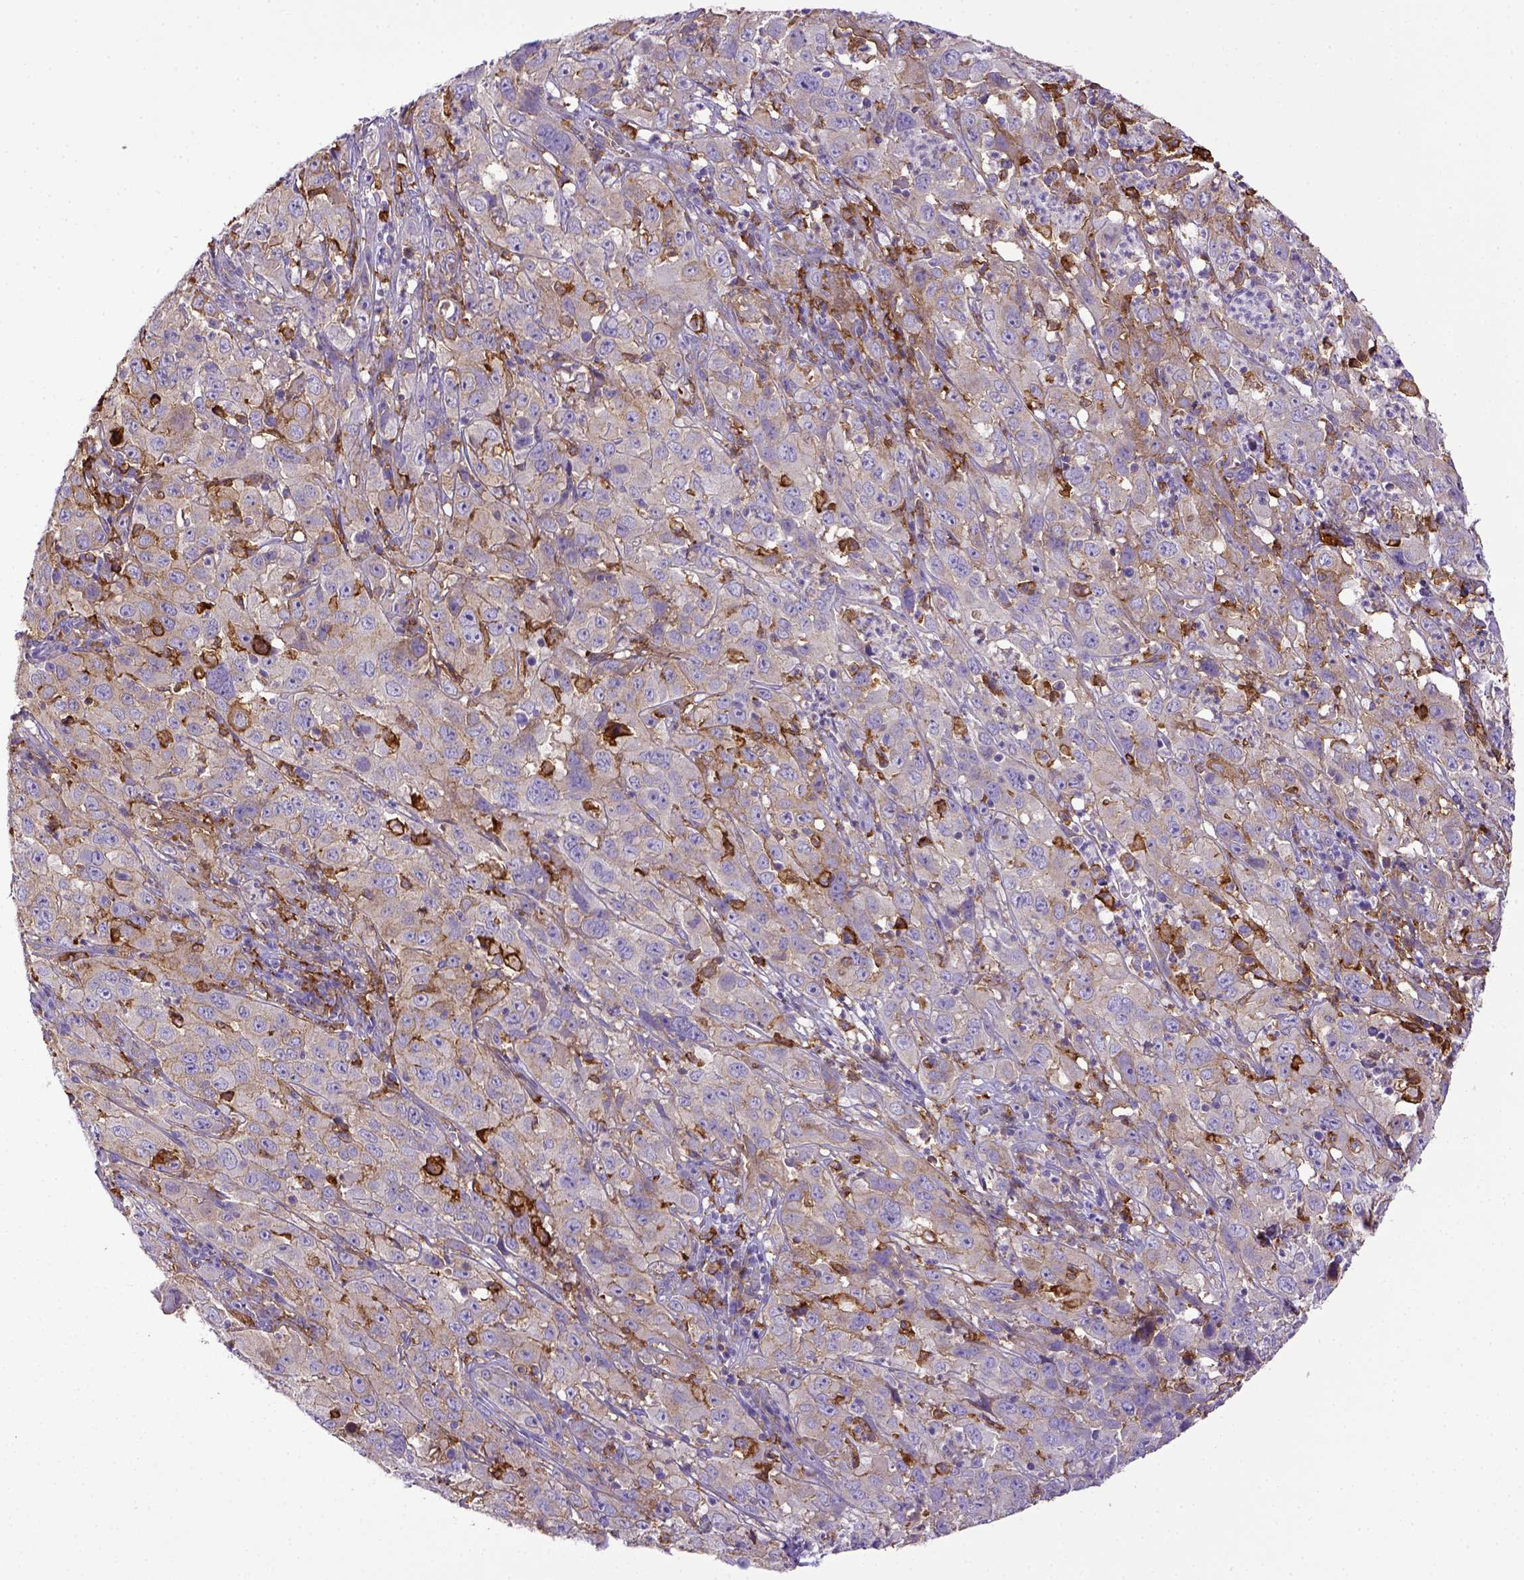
{"staining": {"intensity": "negative", "quantity": "none", "location": "none"}, "tissue": "cervical cancer", "cell_type": "Tumor cells", "image_type": "cancer", "snomed": [{"axis": "morphology", "description": "Squamous cell carcinoma, NOS"}, {"axis": "topography", "description": "Cervix"}], "caption": "A high-resolution photomicrograph shows immunohistochemistry staining of cervical squamous cell carcinoma, which displays no significant expression in tumor cells.", "gene": "CD40", "patient": {"sex": "female", "age": 32}}